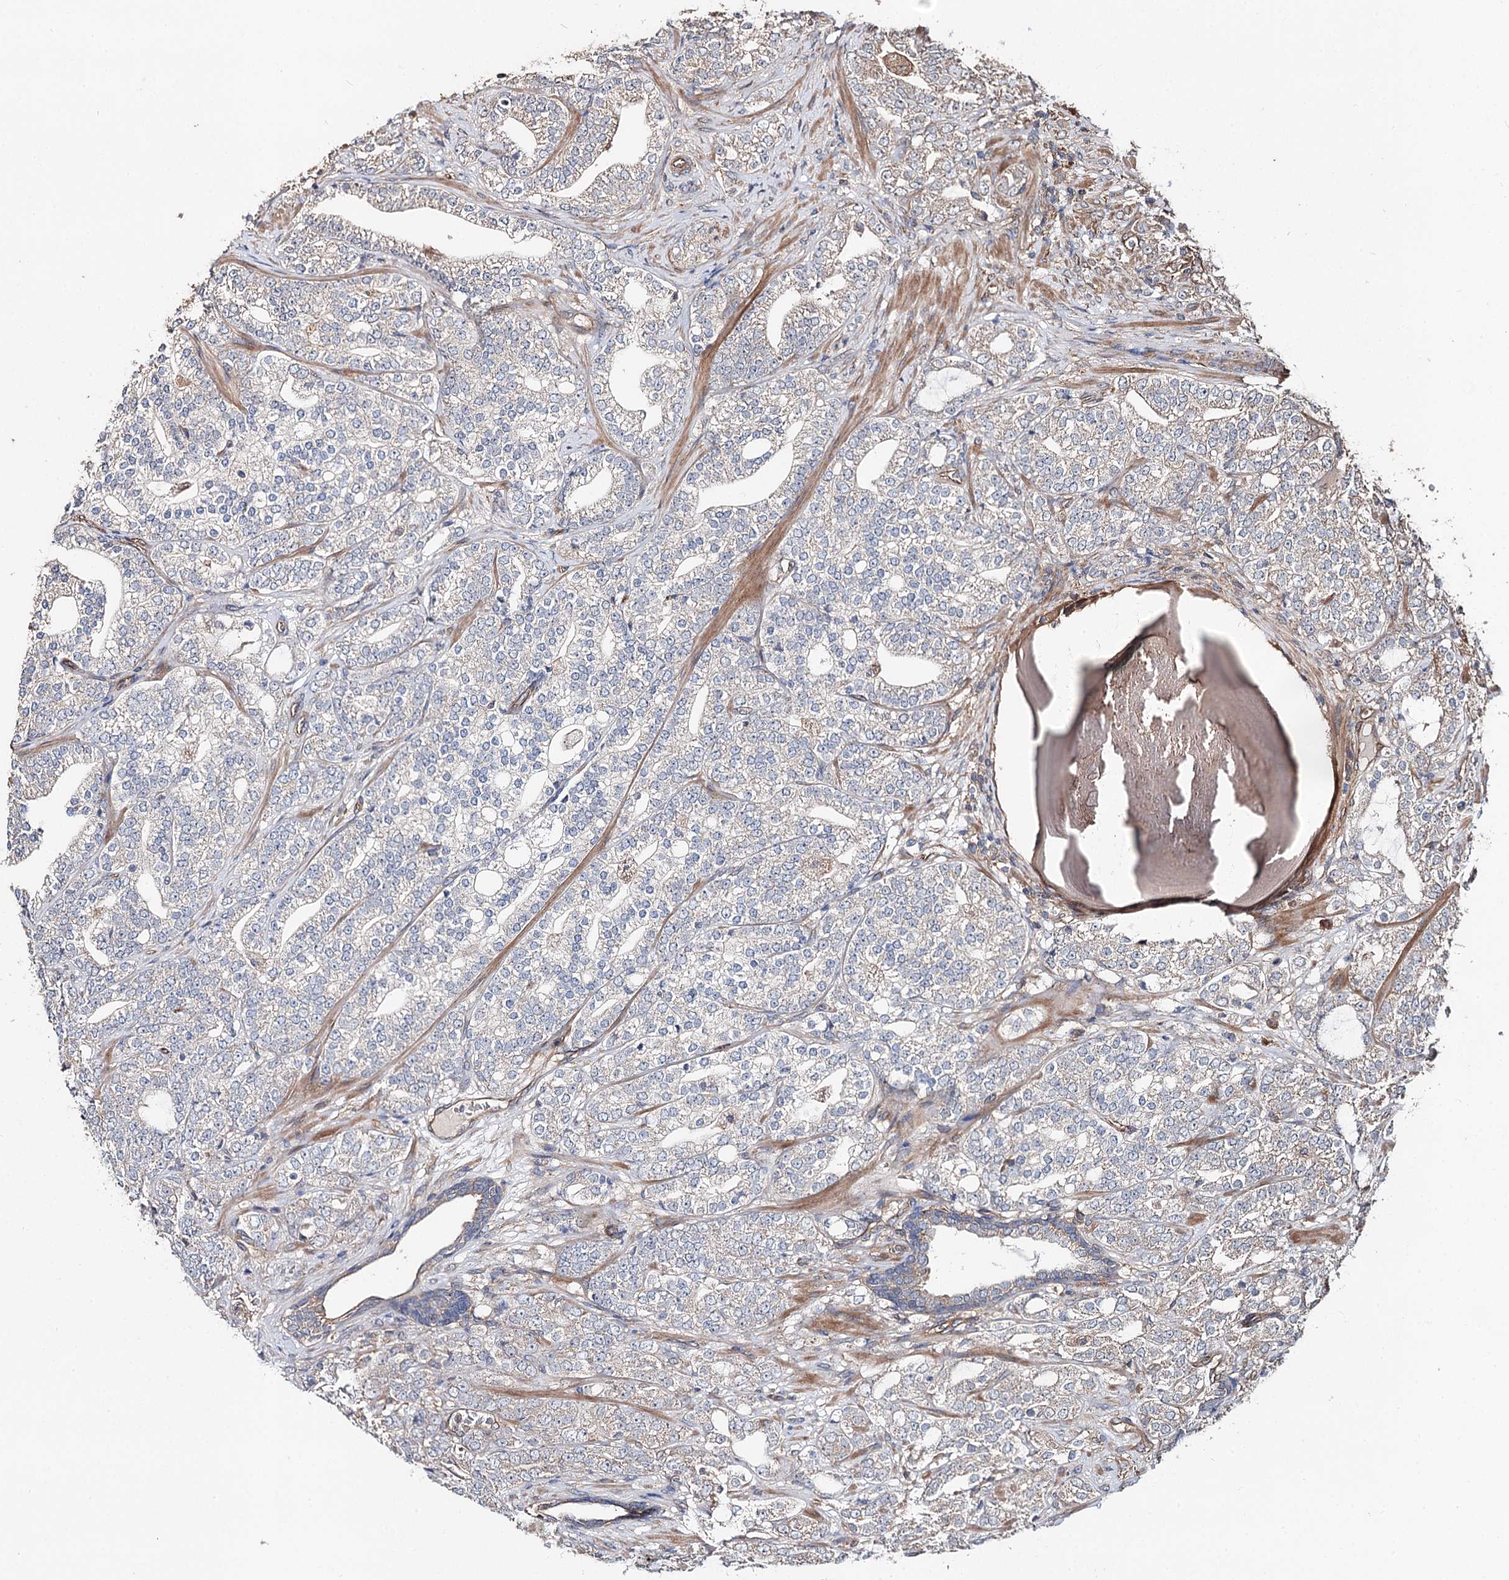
{"staining": {"intensity": "negative", "quantity": "none", "location": "none"}, "tissue": "prostate cancer", "cell_type": "Tumor cells", "image_type": "cancer", "snomed": [{"axis": "morphology", "description": "Adenocarcinoma, High grade"}, {"axis": "topography", "description": "Prostate"}], "caption": "Immunohistochemical staining of human prostate cancer demonstrates no significant positivity in tumor cells. (Stains: DAB (3,3'-diaminobenzidine) immunohistochemistry (IHC) with hematoxylin counter stain, Microscopy: brightfield microscopy at high magnification).", "gene": "SPART", "patient": {"sex": "male", "age": 64}}